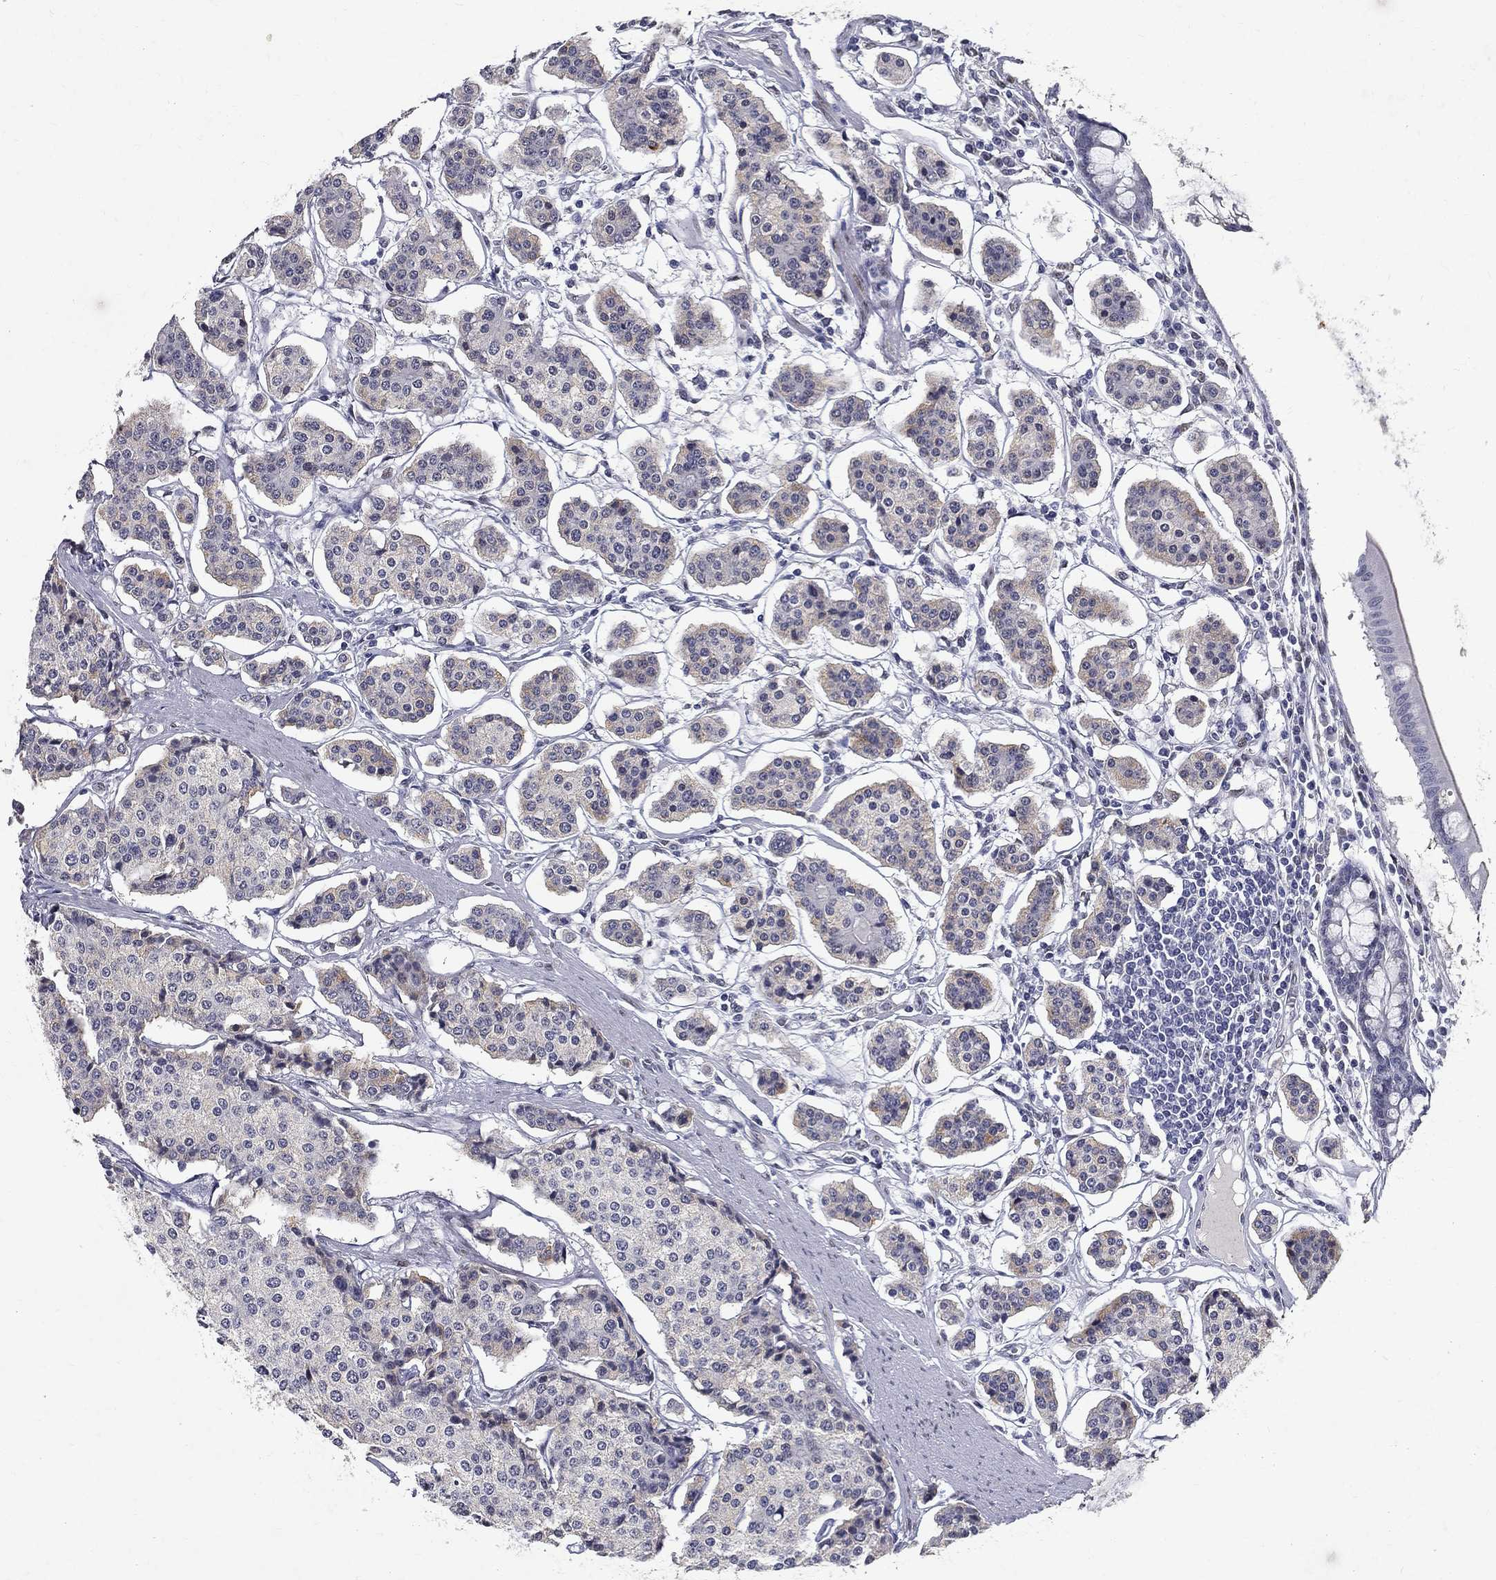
{"staining": {"intensity": "weak", "quantity": "<25%", "location": "cytoplasmic/membranous"}, "tissue": "carcinoid", "cell_type": "Tumor cells", "image_type": "cancer", "snomed": [{"axis": "morphology", "description": "Carcinoid, malignant, NOS"}, {"axis": "topography", "description": "Small intestine"}], "caption": "Immunohistochemistry image of human carcinoid stained for a protein (brown), which reveals no positivity in tumor cells. Brightfield microscopy of immunohistochemistry stained with DAB (brown) and hematoxylin (blue), captured at high magnification.", "gene": "RBFOX1", "patient": {"sex": "female", "age": 65}}